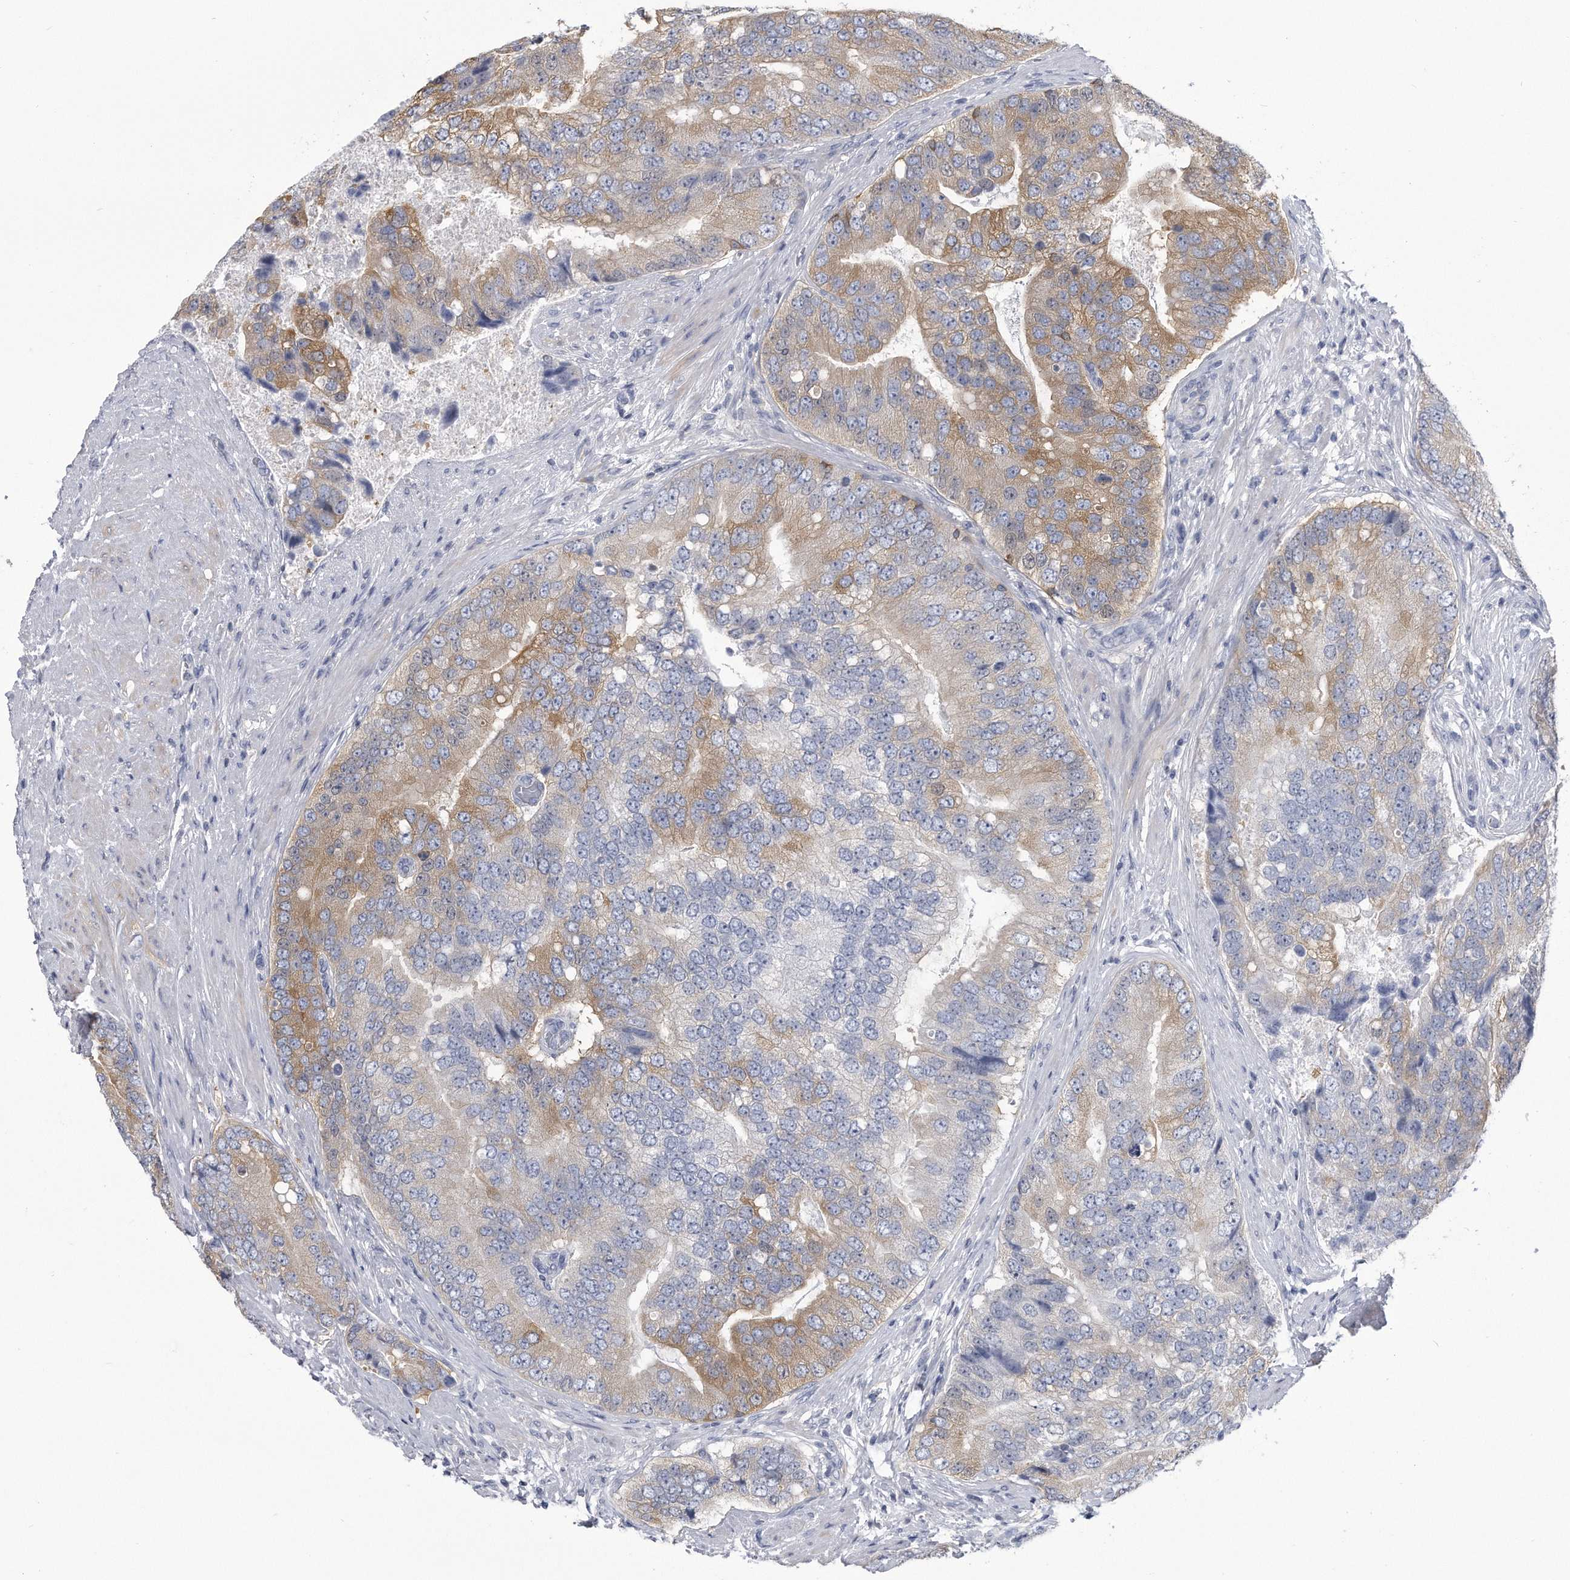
{"staining": {"intensity": "moderate", "quantity": "25%-75%", "location": "cytoplasmic/membranous"}, "tissue": "prostate cancer", "cell_type": "Tumor cells", "image_type": "cancer", "snomed": [{"axis": "morphology", "description": "Adenocarcinoma, High grade"}, {"axis": "topography", "description": "Prostate"}], "caption": "Human prostate cancer (high-grade adenocarcinoma) stained for a protein (brown) exhibits moderate cytoplasmic/membranous positive positivity in about 25%-75% of tumor cells.", "gene": "PYGB", "patient": {"sex": "male", "age": 70}}